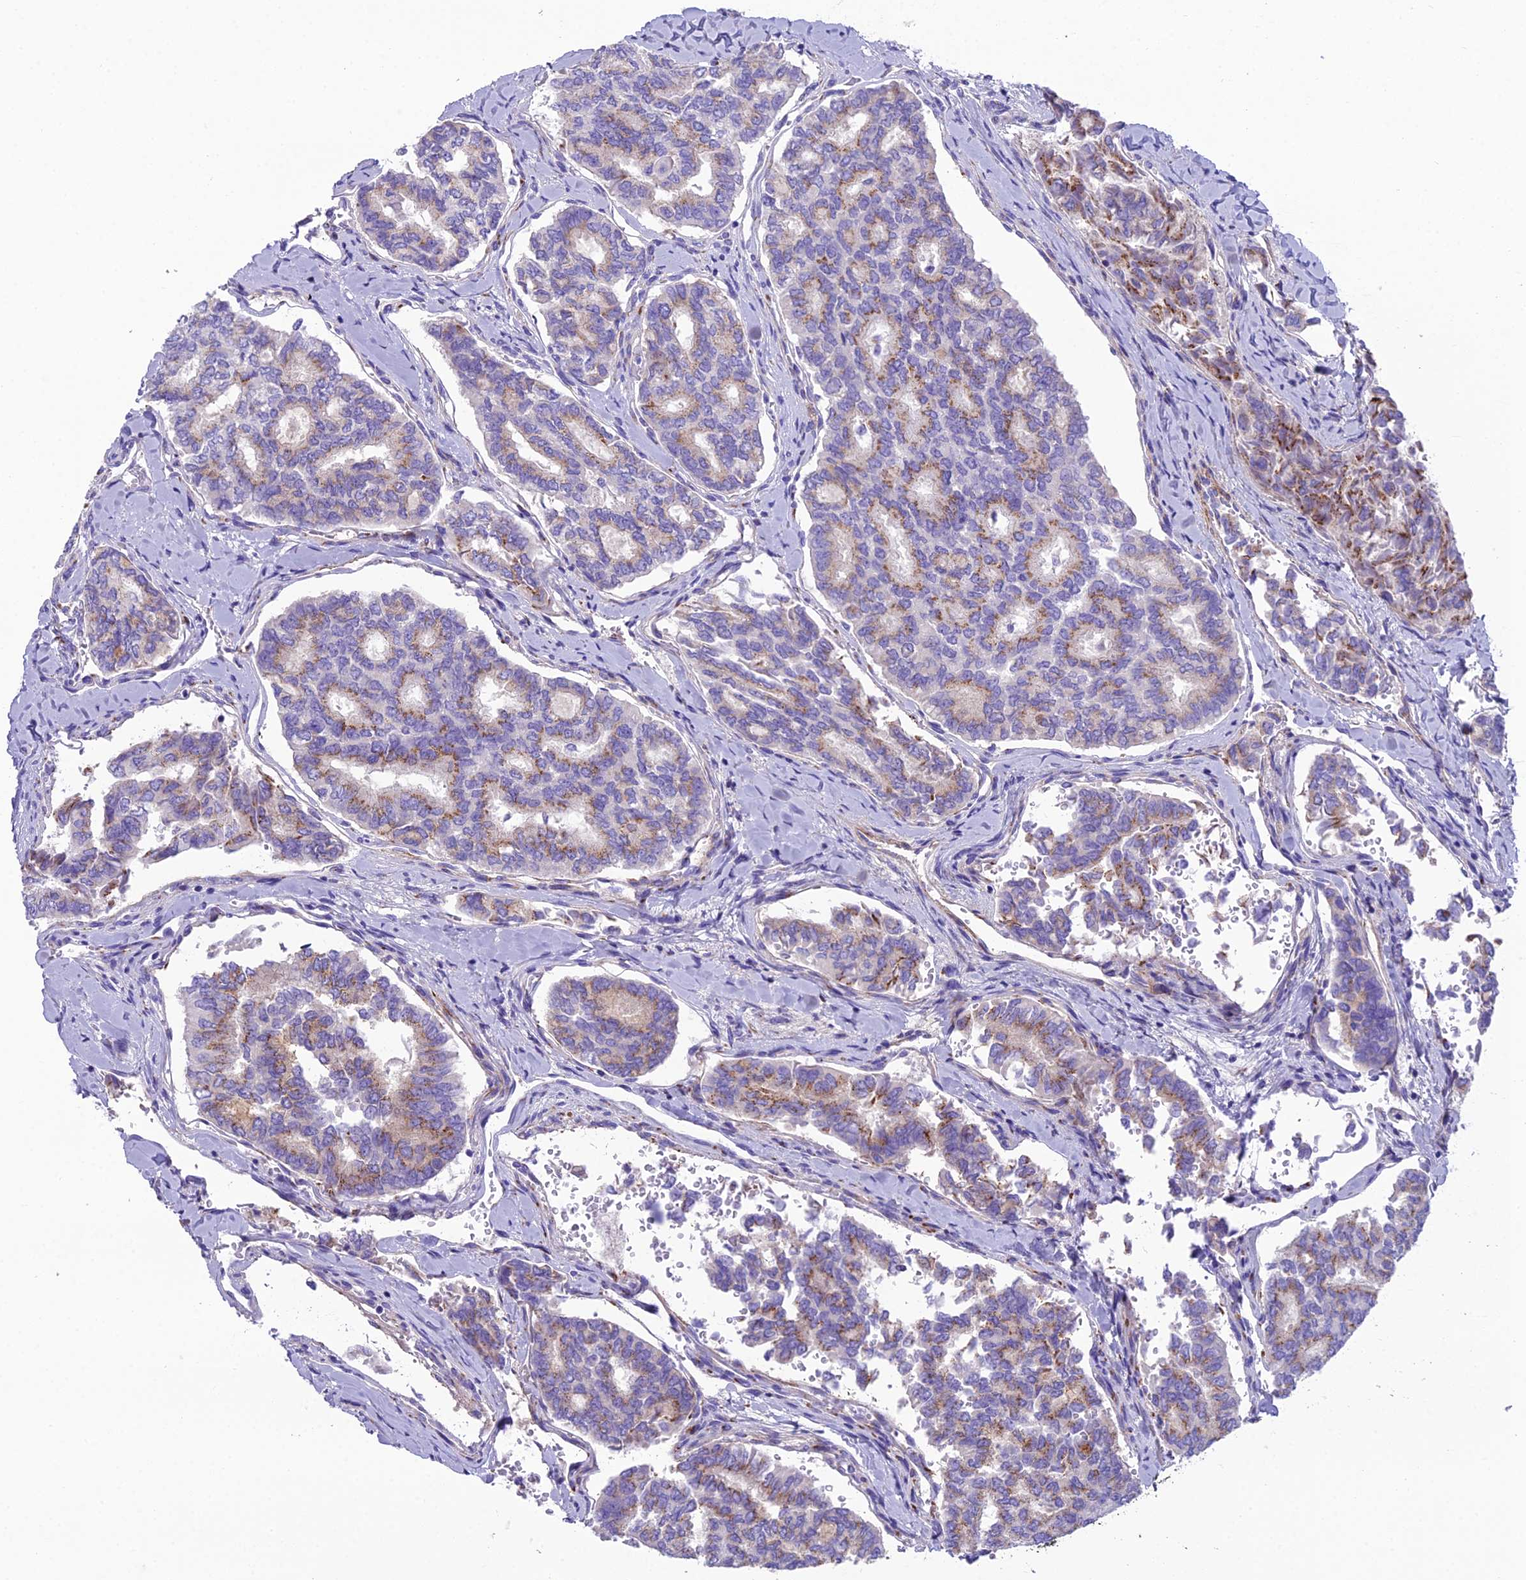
{"staining": {"intensity": "moderate", "quantity": ">75%", "location": "cytoplasmic/membranous"}, "tissue": "thyroid cancer", "cell_type": "Tumor cells", "image_type": "cancer", "snomed": [{"axis": "morphology", "description": "Papillary adenocarcinoma, NOS"}, {"axis": "topography", "description": "Thyroid gland"}], "caption": "The micrograph displays a brown stain indicating the presence of a protein in the cytoplasmic/membranous of tumor cells in papillary adenocarcinoma (thyroid).", "gene": "GFRA1", "patient": {"sex": "female", "age": 35}}